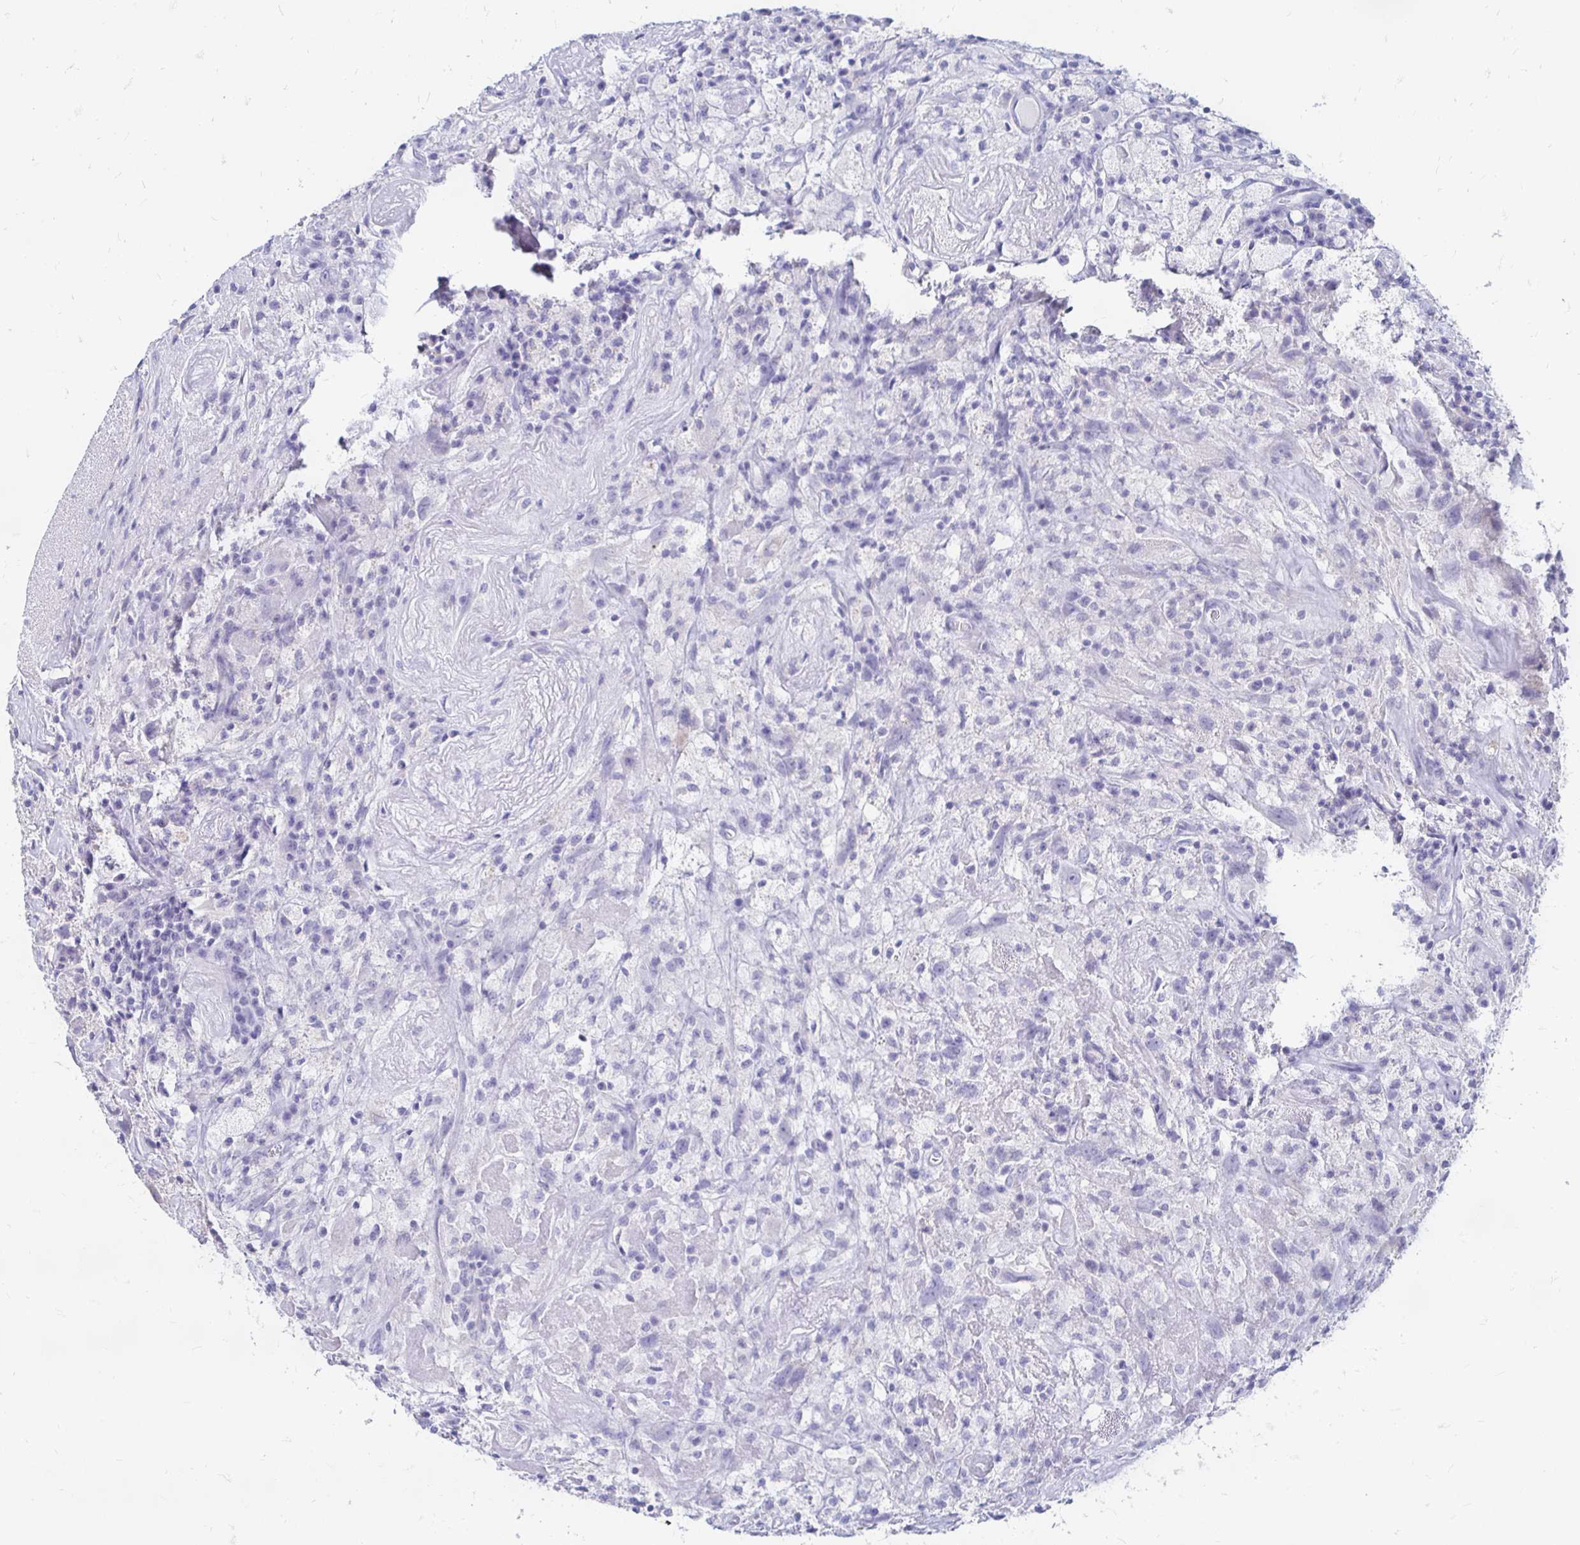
{"staining": {"intensity": "negative", "quantity": "none", "location": "none"}, "tissue": "glioma", "cell_type": "Tumor cells", "image_type": "cancer", "snomed": [{"axis": "morphology", "description": "Glioma, malignant, High grade"}, {"axis": "topography", "description": "Brain"}], "caption": "IHC photomicrograph of malignant glioma (high-grade) stained for a protein (brown), which exhibits no positivity in tumor cells. (Brightfield microscopy of DAB (3,3'-diaminobenzidine) immunohistochemistry (IHC) at high magnification).", "gene": "PEG10", "patient": {"sex": "male", "age": 68}}